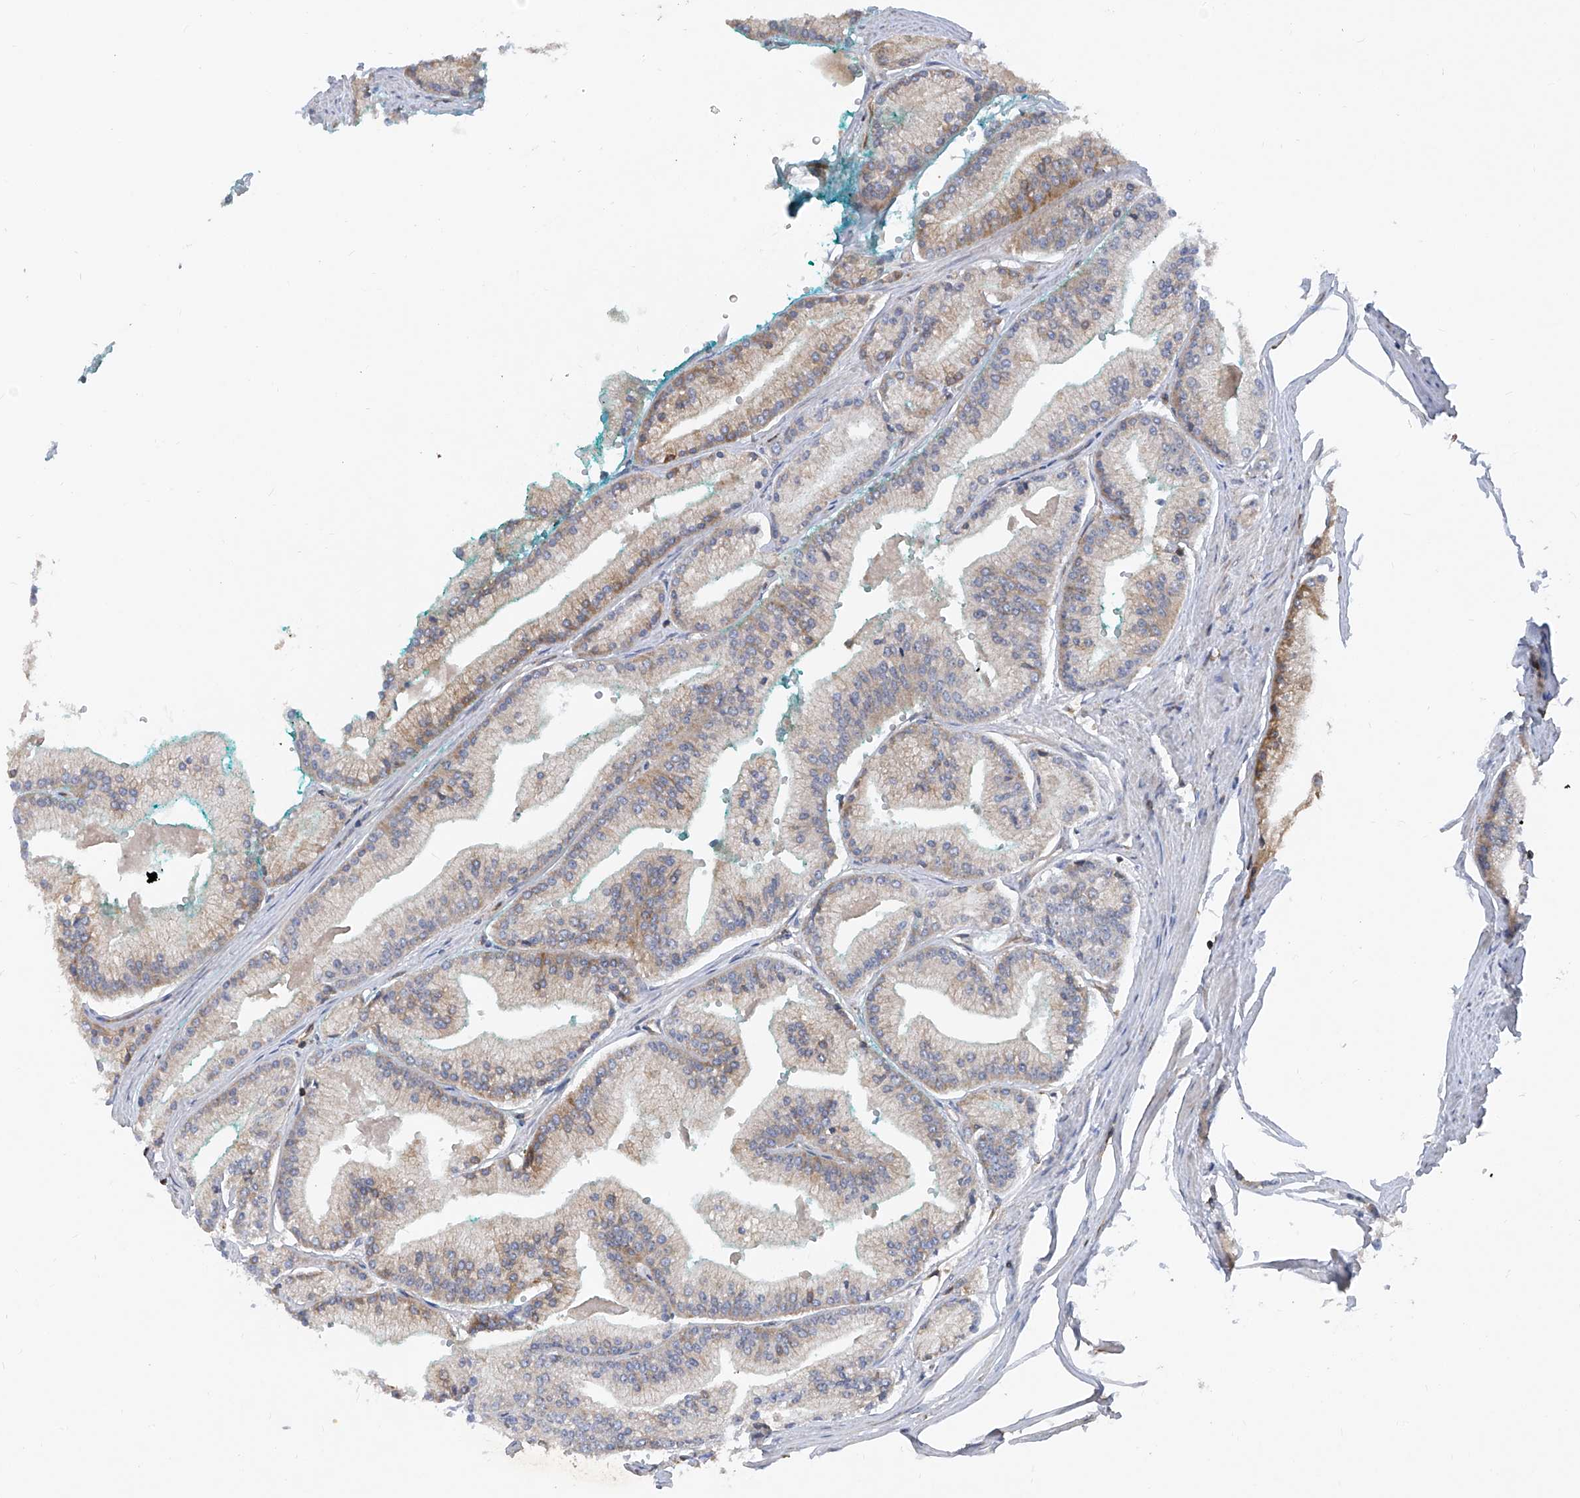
{"staining": {"intensity": "weak", "quantity": "<25%", "location": "cytoplasmic/membranous"}, "tissue": "prostate cancer", "cell_type": "Tumor cells", "image_type": "cancer", "snomed": [{"axis": "morphology", "description": "Adenocarcinoma, Low grade"}, {"axis": "topography", "description": "Prostate"}], "caption": "Immunohistochemical staining of prostate adenocarcinoma (low-grade) reveals no significant expression in tumor cells.", "gene": "TRIM38", "patient": {"sex": "male", "age": 52}}